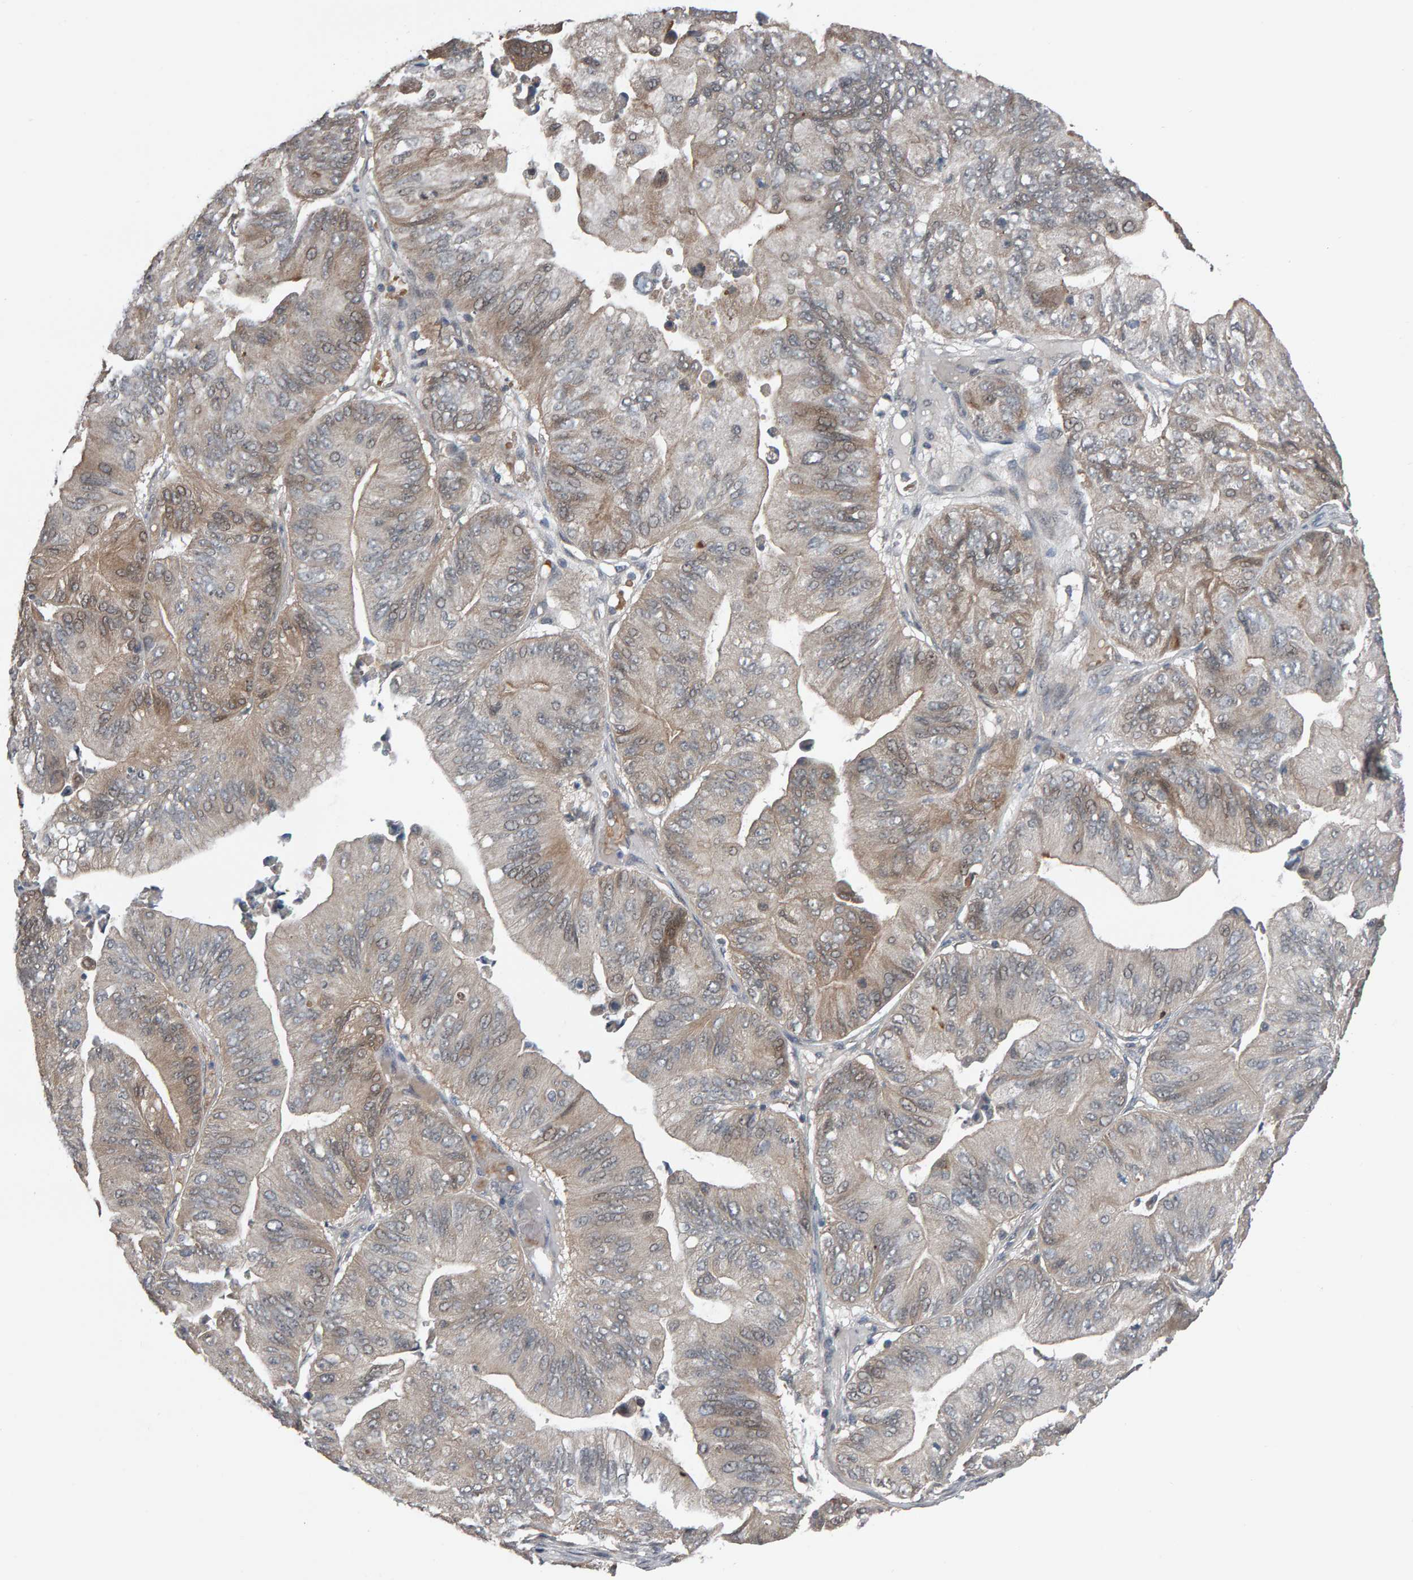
{"staining": {"intensity": "weak", "quantity": "<25%", "location": "cytoplasmic/membranous"}, "tissue": "ovarian cancer", "cell_type": "Tumor cells", "image_type": "cancer", "snomed": [{"axis": "morphology", "description": "Cystadenocarcinoma, mucinous, NOS"}, {"axis": "topography", "description": "Ovary"}], "caption": "Histopathology image shows no protein positivity in tumor cells of mucinous cystadenocarcinoma (ovarian) tissue.", "gene": "COASY", "patient": {"sex": "female", "age": 61}}